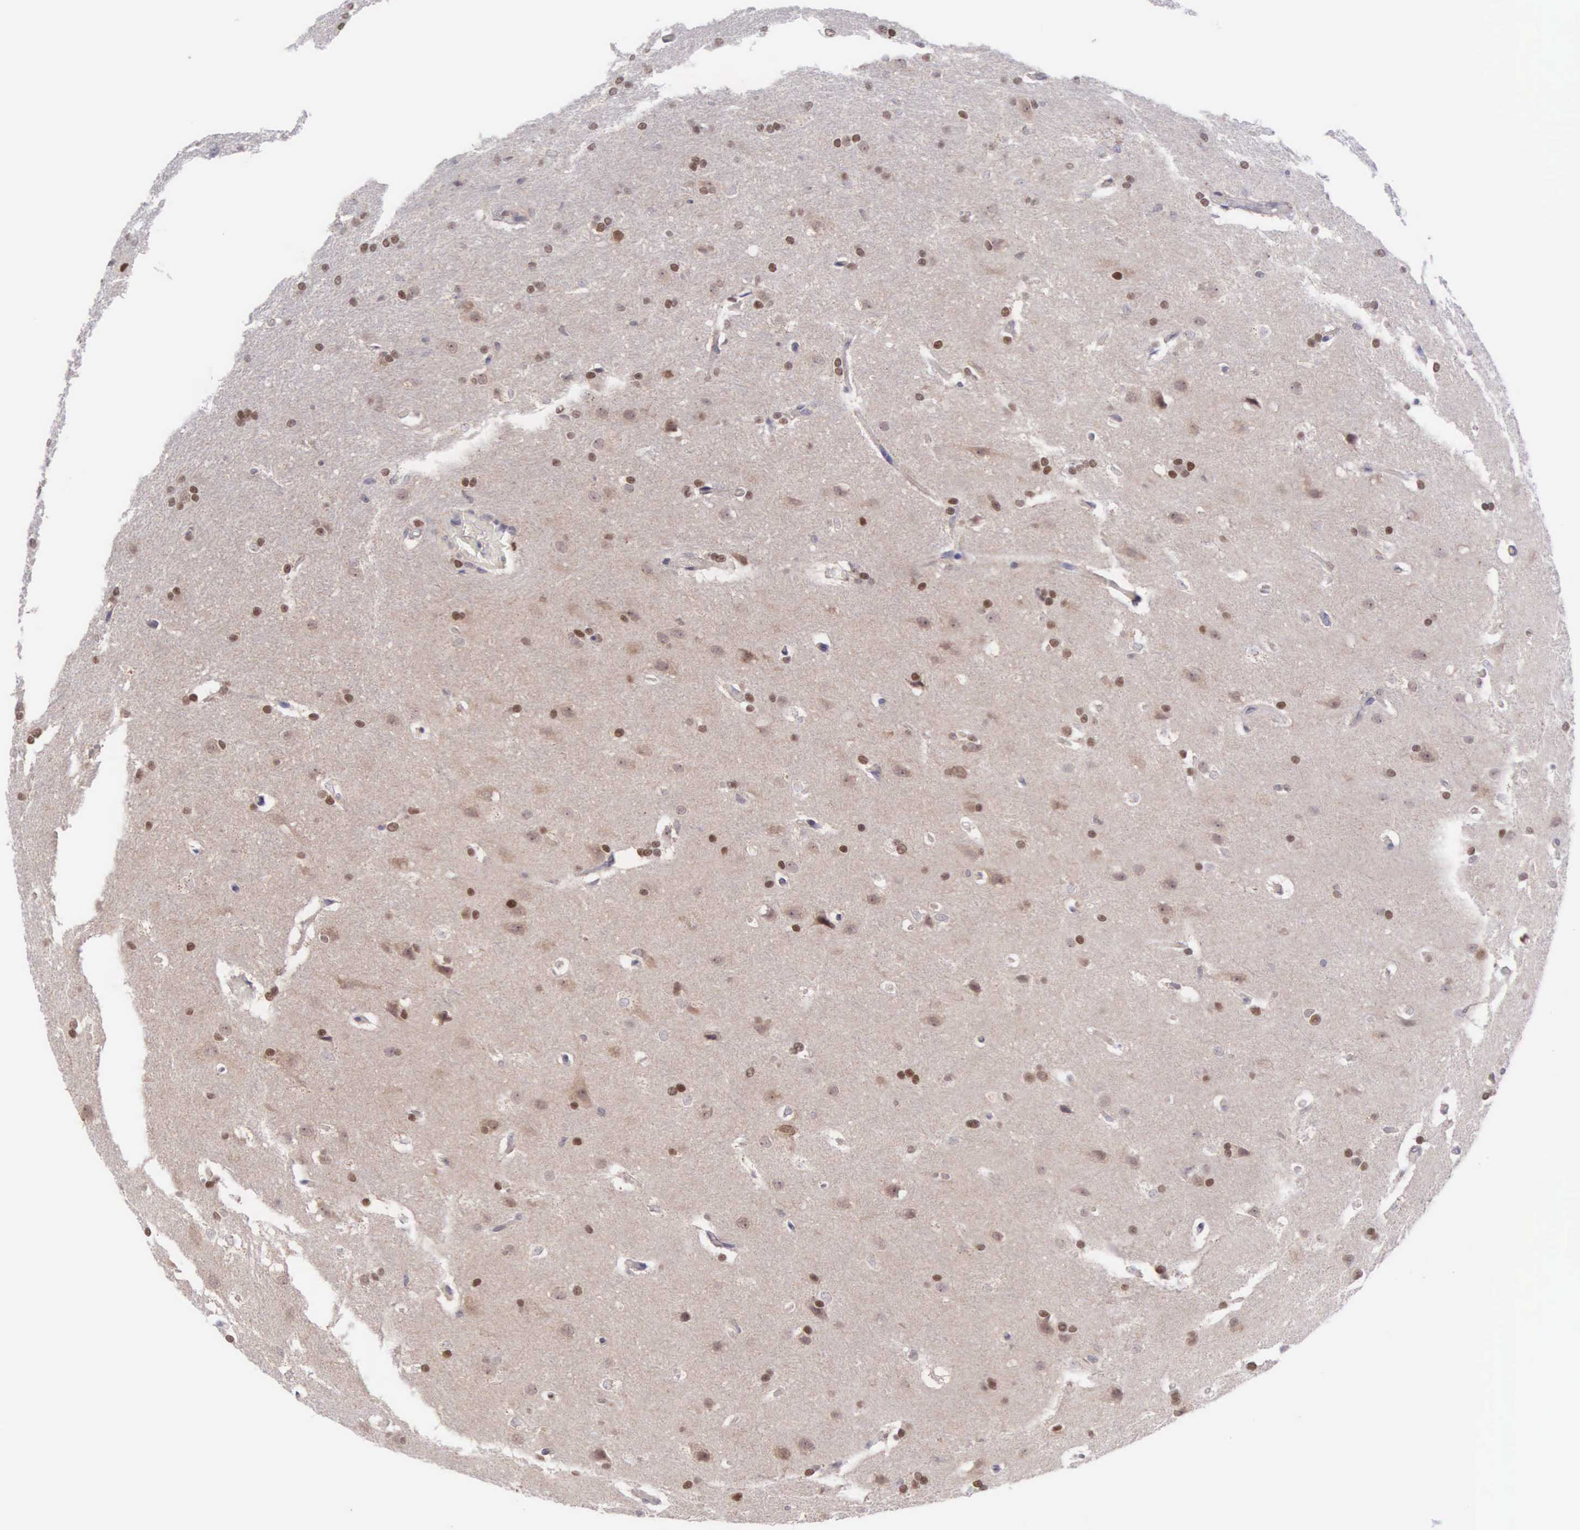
{"staining": {"intensity": "weak", "quantity": "25%-75%", "location": "nuclear"}, "tissue": "glioma", "cell_type": "Tumor cells", "image_type": "cancer", "snomed": [{"axis": "morphology", "description": "Glioma, malignant, High grade"}, {"axis": "topography", "description": "Brain"}], "caption": "The image displays immunohistochemical staining of malignant high-grade glioma. There is weak nuclear staining is identified in approximately 25%-75% of tumor cells.", "gene": "GRK3", "patient": {"sex": "male", "age": 68}}